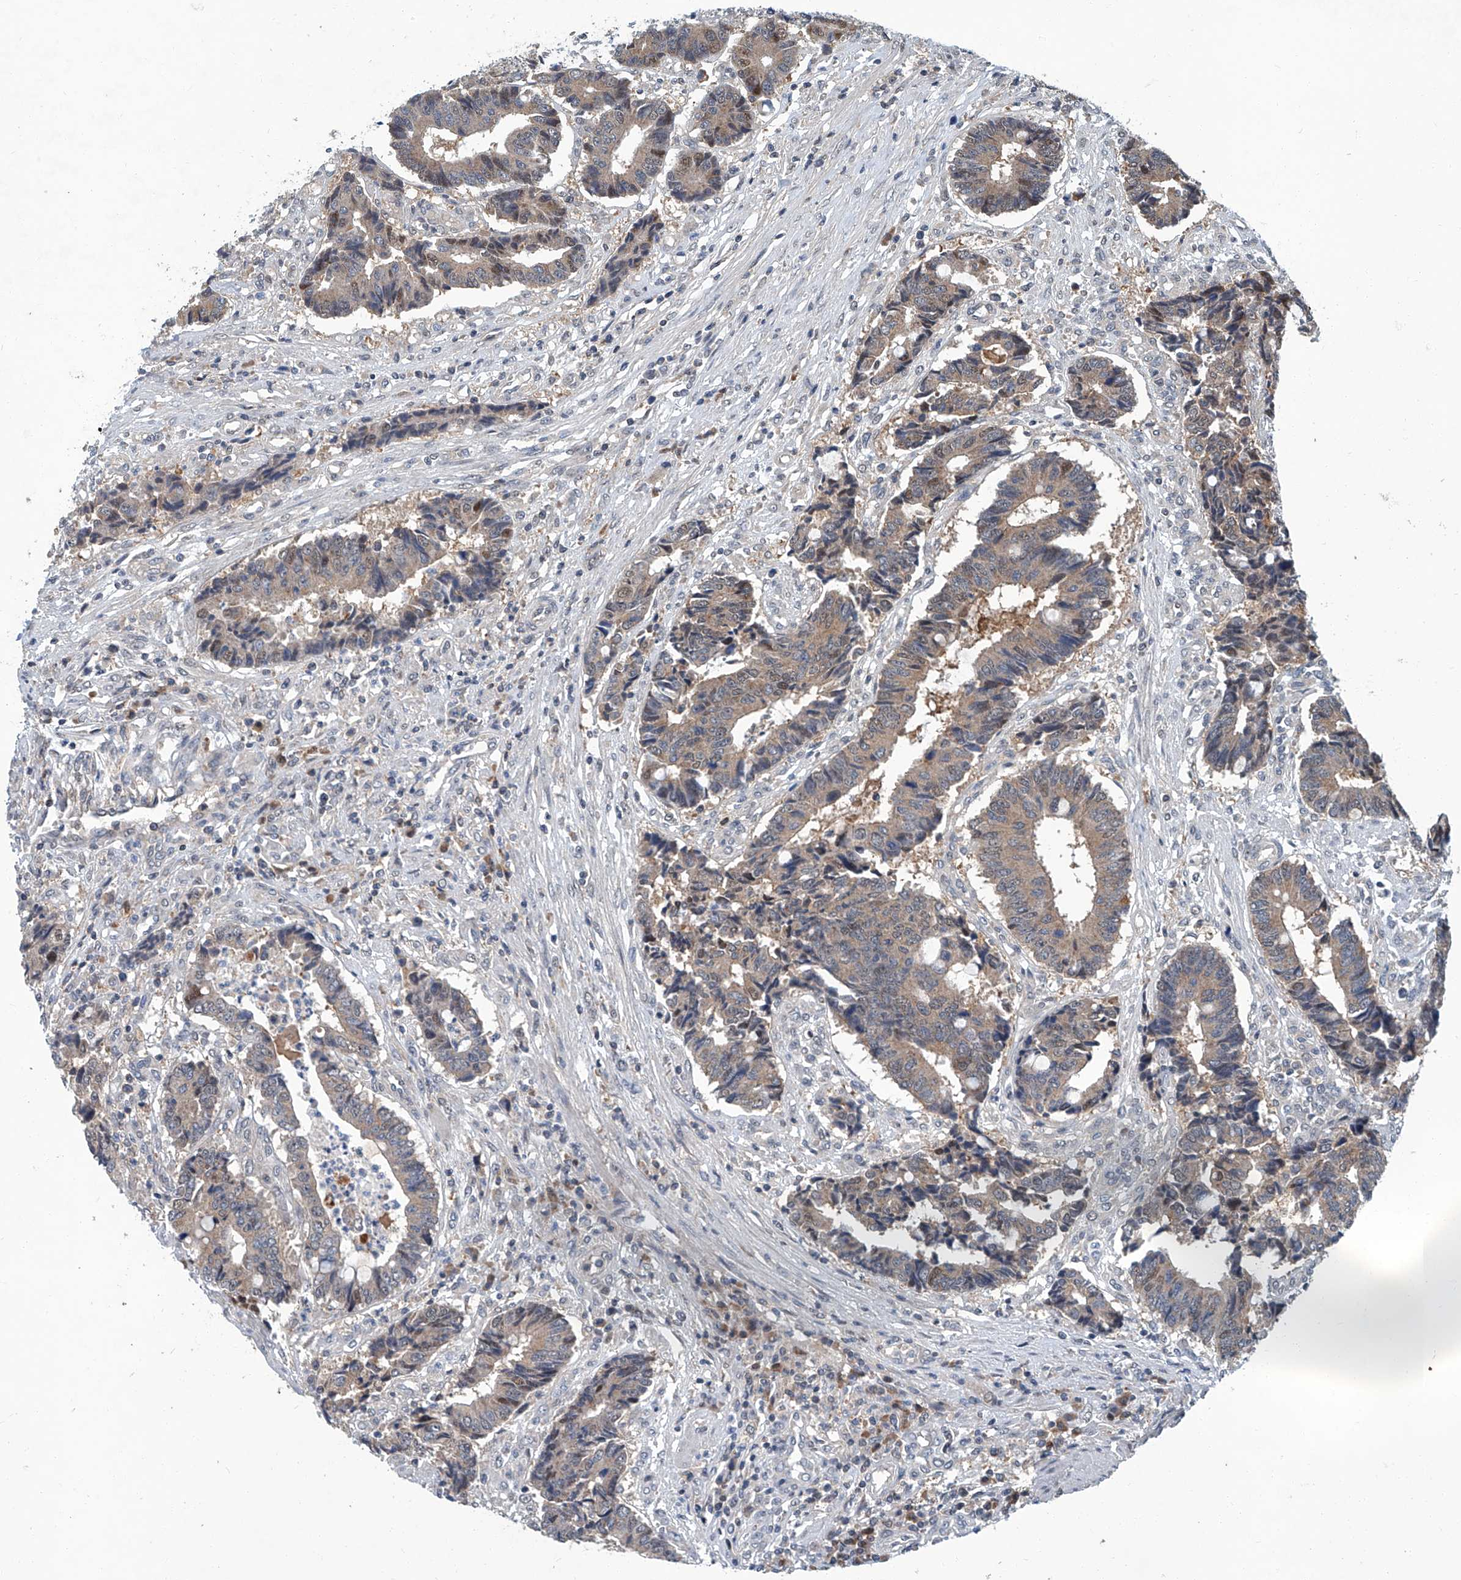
{"staining": {"intensity": "weak", "quantity": "25%-75%", "location": "cytoplasmic/membranous,nuclear"}, "tissue": "colorectal cancer", "cell_type": "Tumor cells", "image_type": "cancer", "snomed": [{"axis": "morphology", "description": "Adenocarcinoma, NOS"}, {"axis": "topography", "description": "Rectum"}], "caption": "Brown immunohistochemical staining in human colorectal cancer demonstrates weak cytoplasmic/membranous and nuclear expression in about 25%-75% of tumor cells.", "gene": "CLK1", "patient": {"sex": "male", "age": 84}}